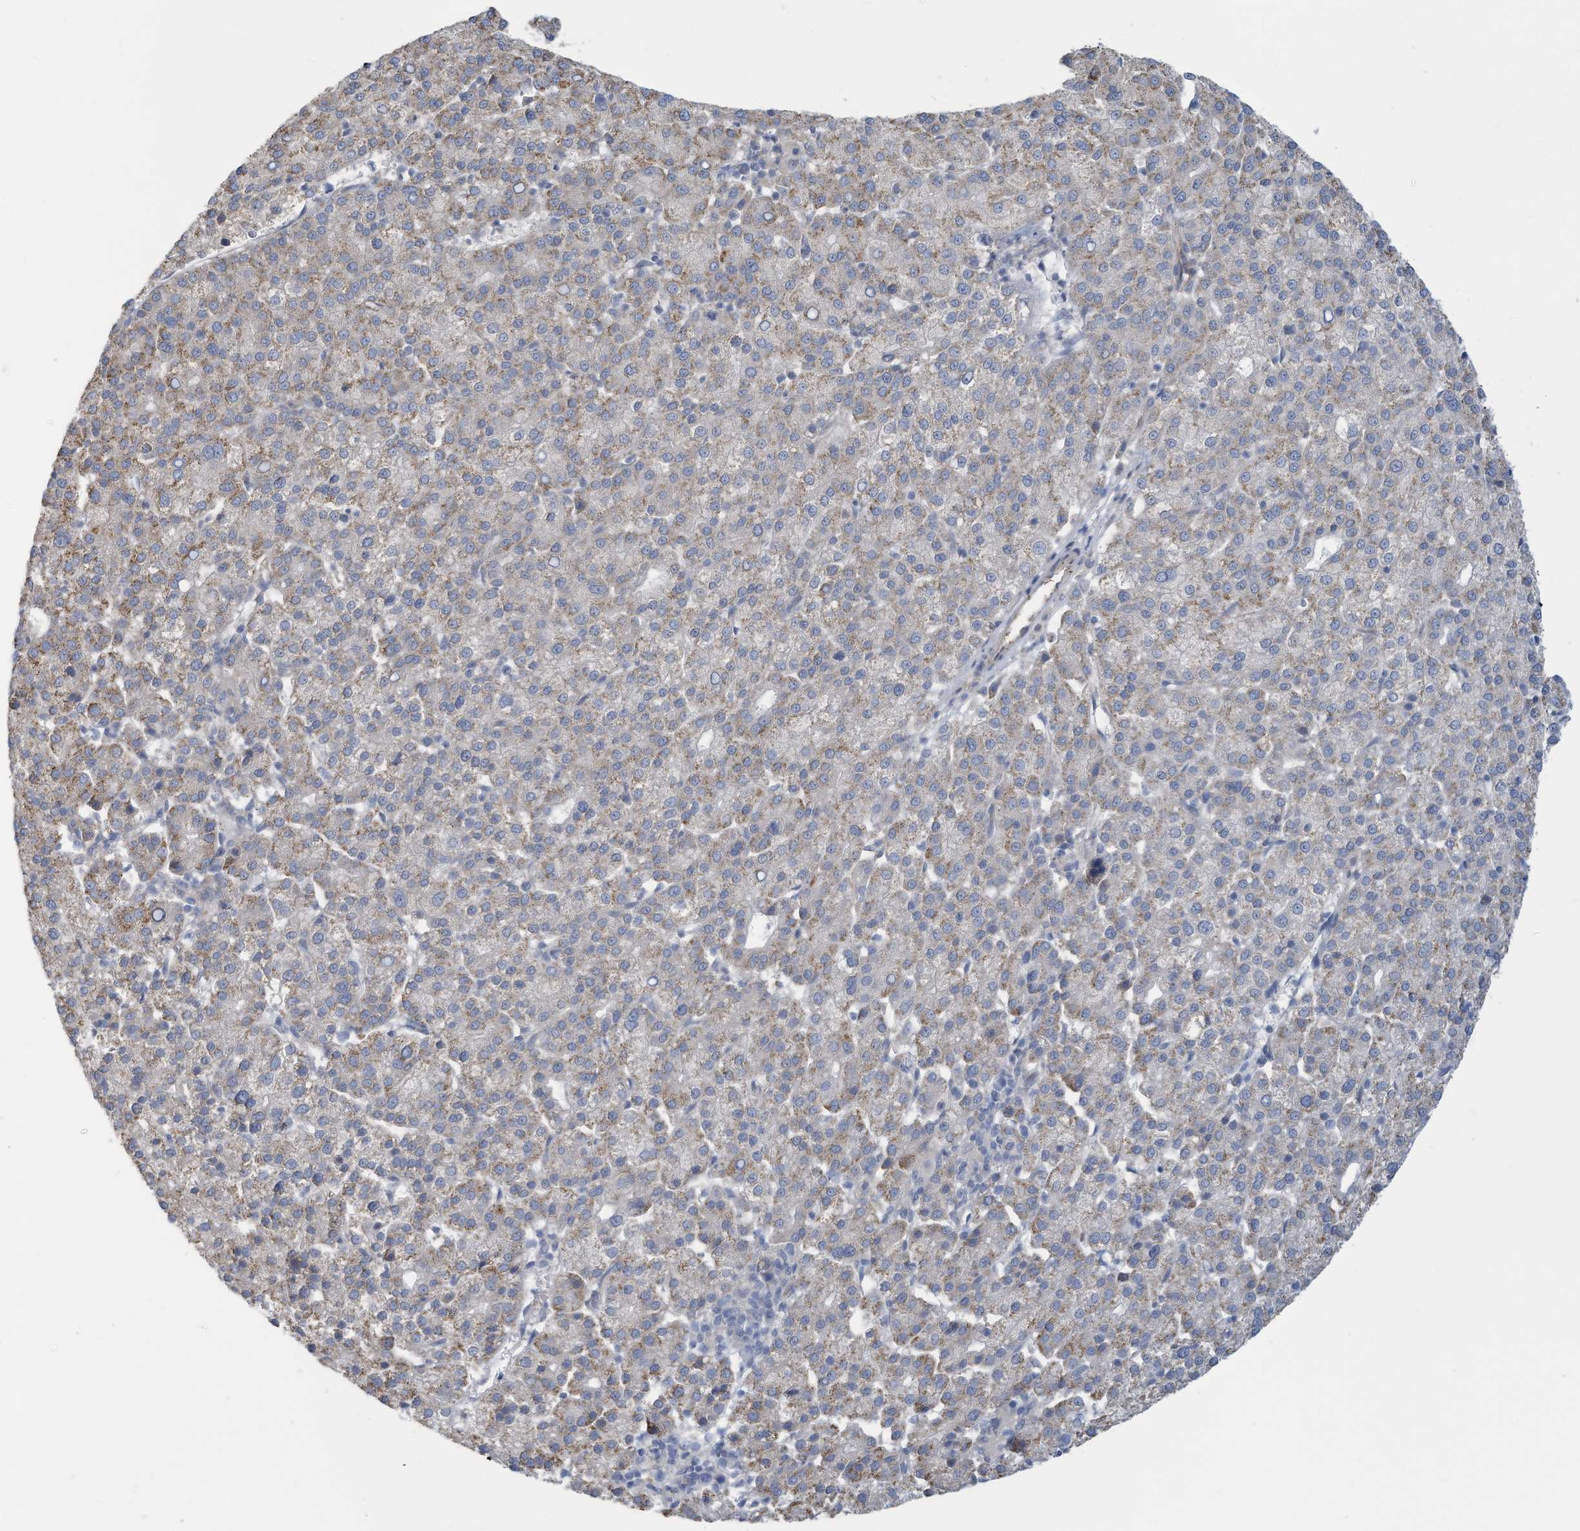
{"staining": {"intensity": "weak", "quantity": "25%-75%", "location": "cytoplasmic/membranous"}, "tissue": "liver cancer", "cell_type": "Tumor cells", "image_type": "cancer", "snomed": [{"axis": "morphology", "description": "Carcinoma, Hepatocellular, NOS"}, {"axis": "topography", "description": "Liver"}], "caption": "Protein staining of liver cancer (hepatocellular carcinoma) tissue demonstrates weak cytoplasmic/membranous positivity in approximately 25%-75% of tumor cells.", "gene": "ADAT2", "patient": {"sex": "female", "age": 58}}